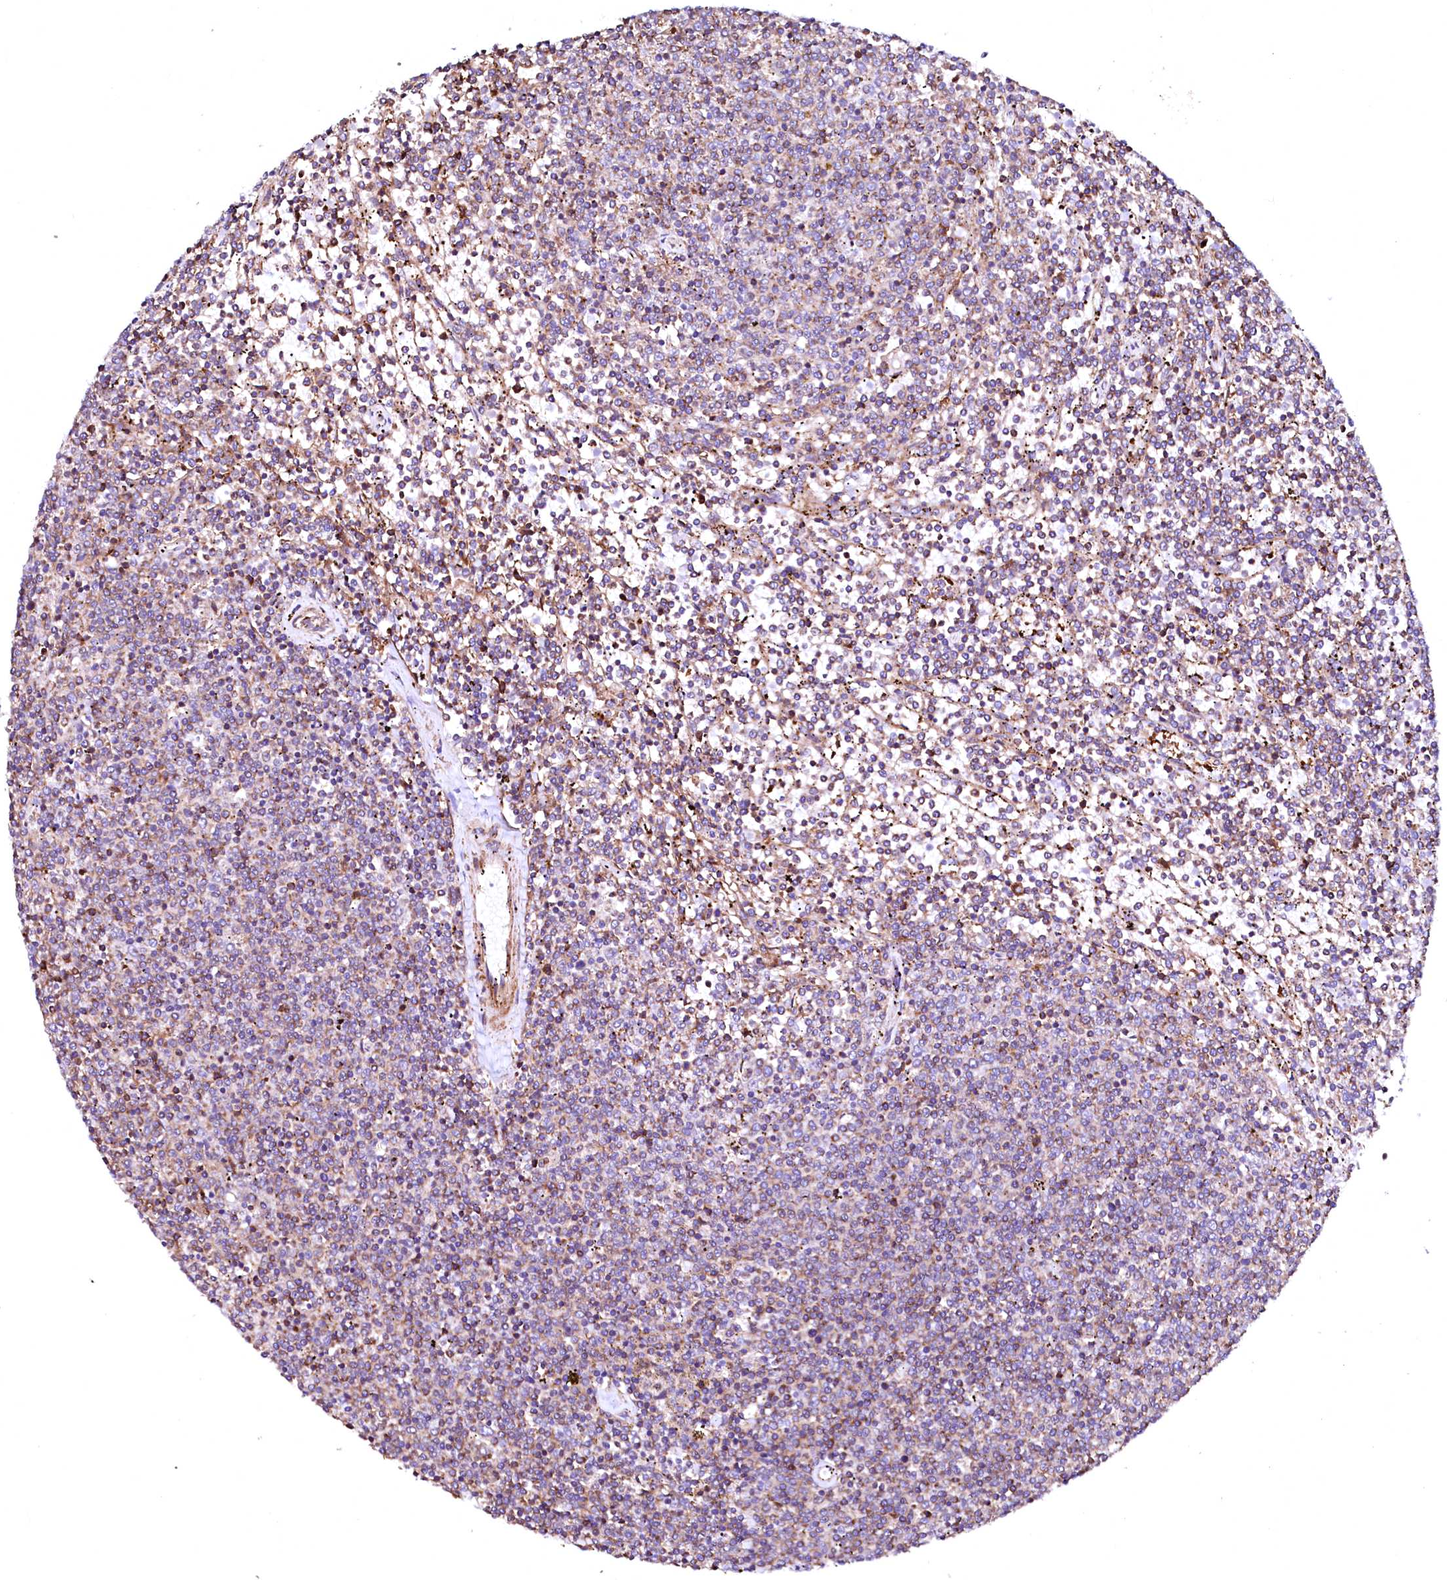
{"staining": {"intensity": "negative", "quantity": "none", "location": "none"}, "tissue": "lymphoma", "cell_type": "Tumor cells", "image_type": "cancer", "snomed": [{"axis": "morphology", "description": "Malignant lymphoma, non-Hodgkin's type, Low grade"}, {"axis": "topography", "description": "Spleen"}], "caption": "This is an IHC micrograph of malignant lymphoma, non-Hodgkin's type (low-grade). There is no positivity in tumor cells.", "gene": "GPR176", "patient": {"sex": "female", "age": 50}}